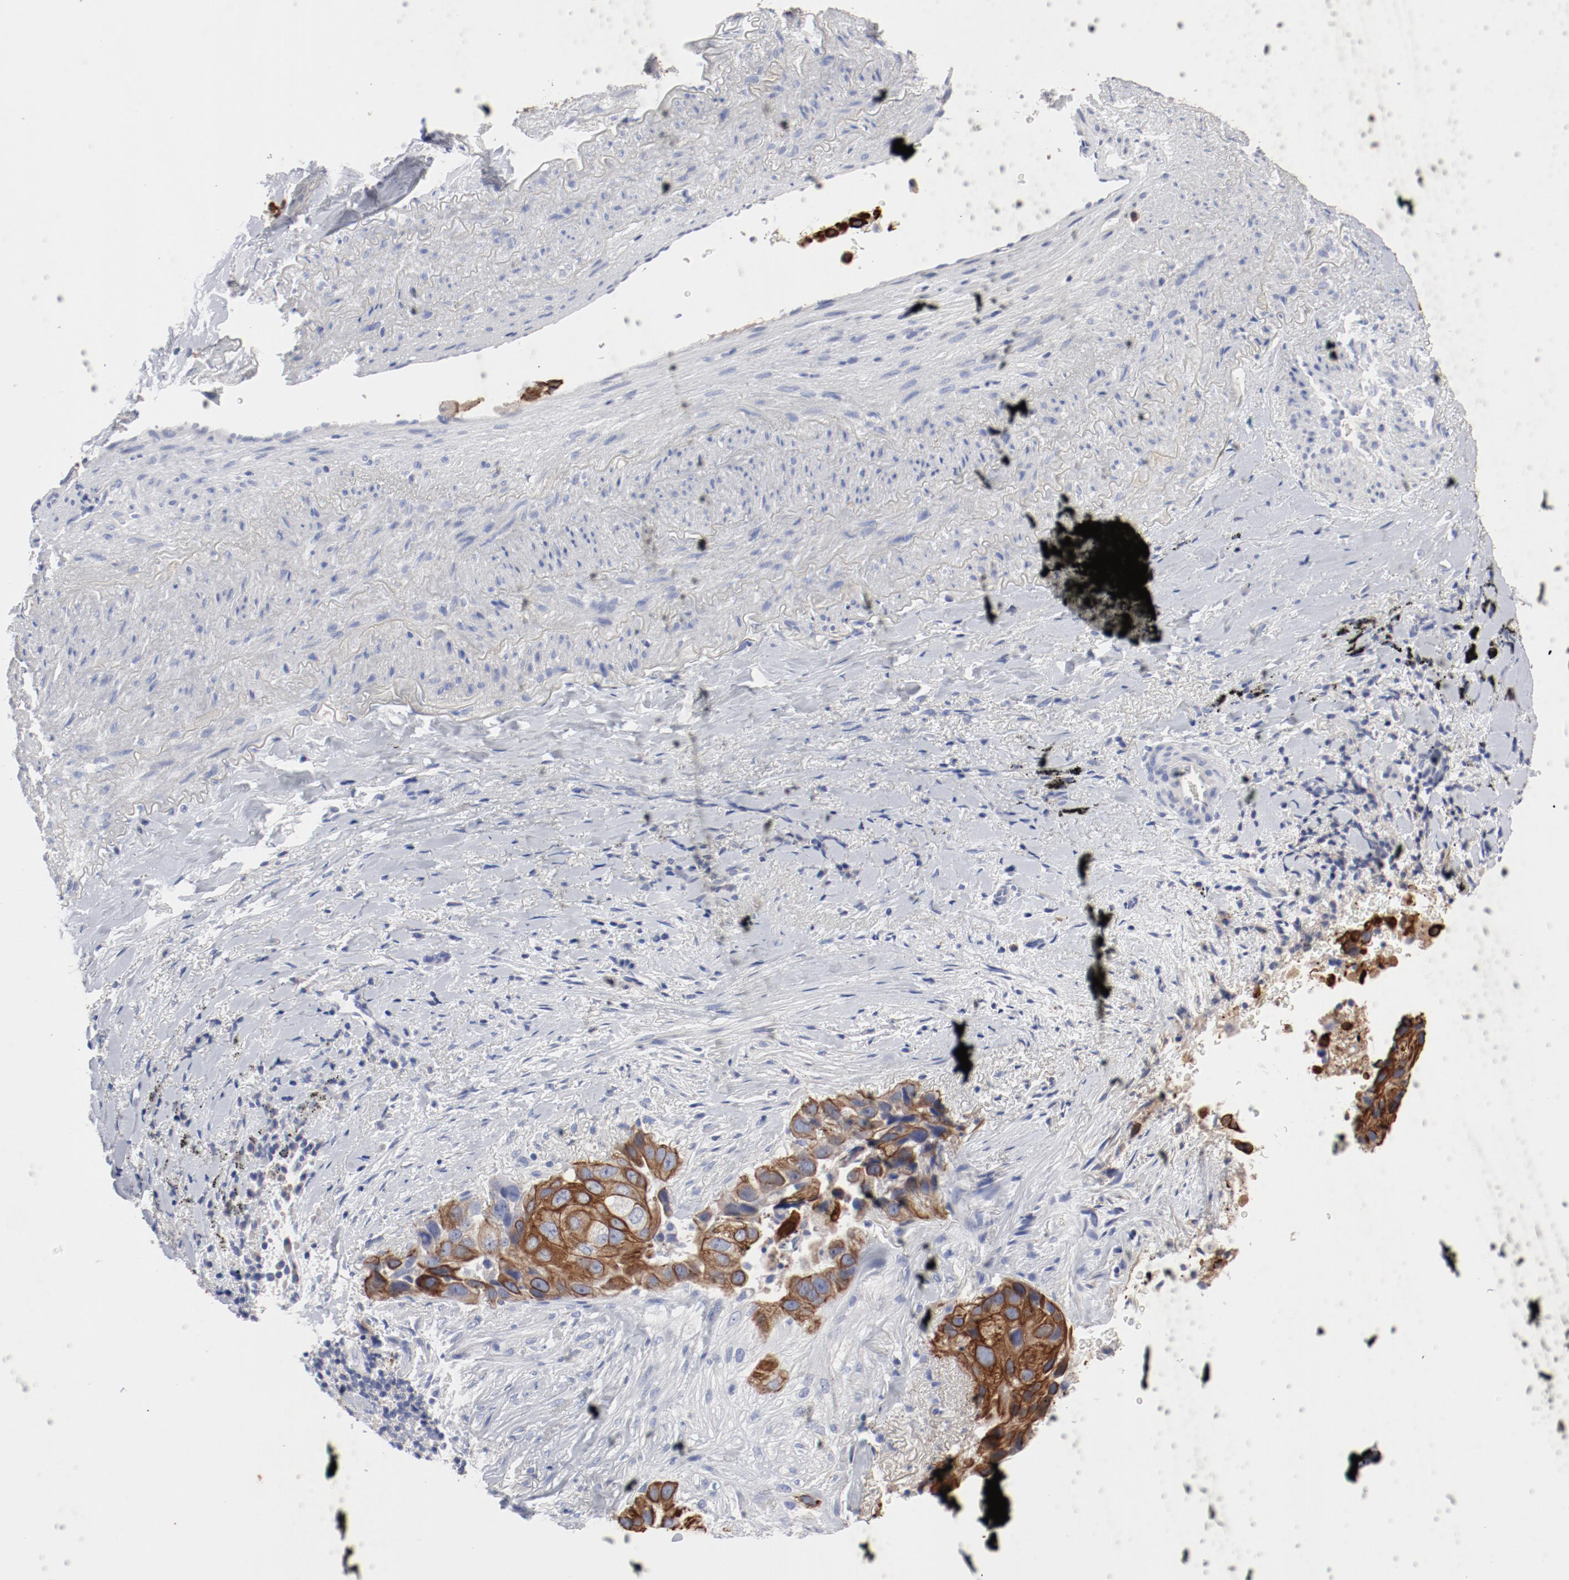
{"staining": {"intensity": "strong", "quantity": ">75%", "location": "cytoplasmic/membranous"}, "tissue": "lung cancer", "cell_type": "Tumor cells", "image_type": "cancer", "snomed": [{"axis": "morphology", "description": "Squamous cell carcinoma, NOS"}, {"axis": "topography", "description": "Lung"}], "caption": "Human lung squamous cell carcinoma stained for a protein (brown) exhibits strong cytoplasmic/membranous positive staining in approximately >75% of tumor cells.", "gene": "TSPAN6", "patient": {"sex": "male", "age": 54}}